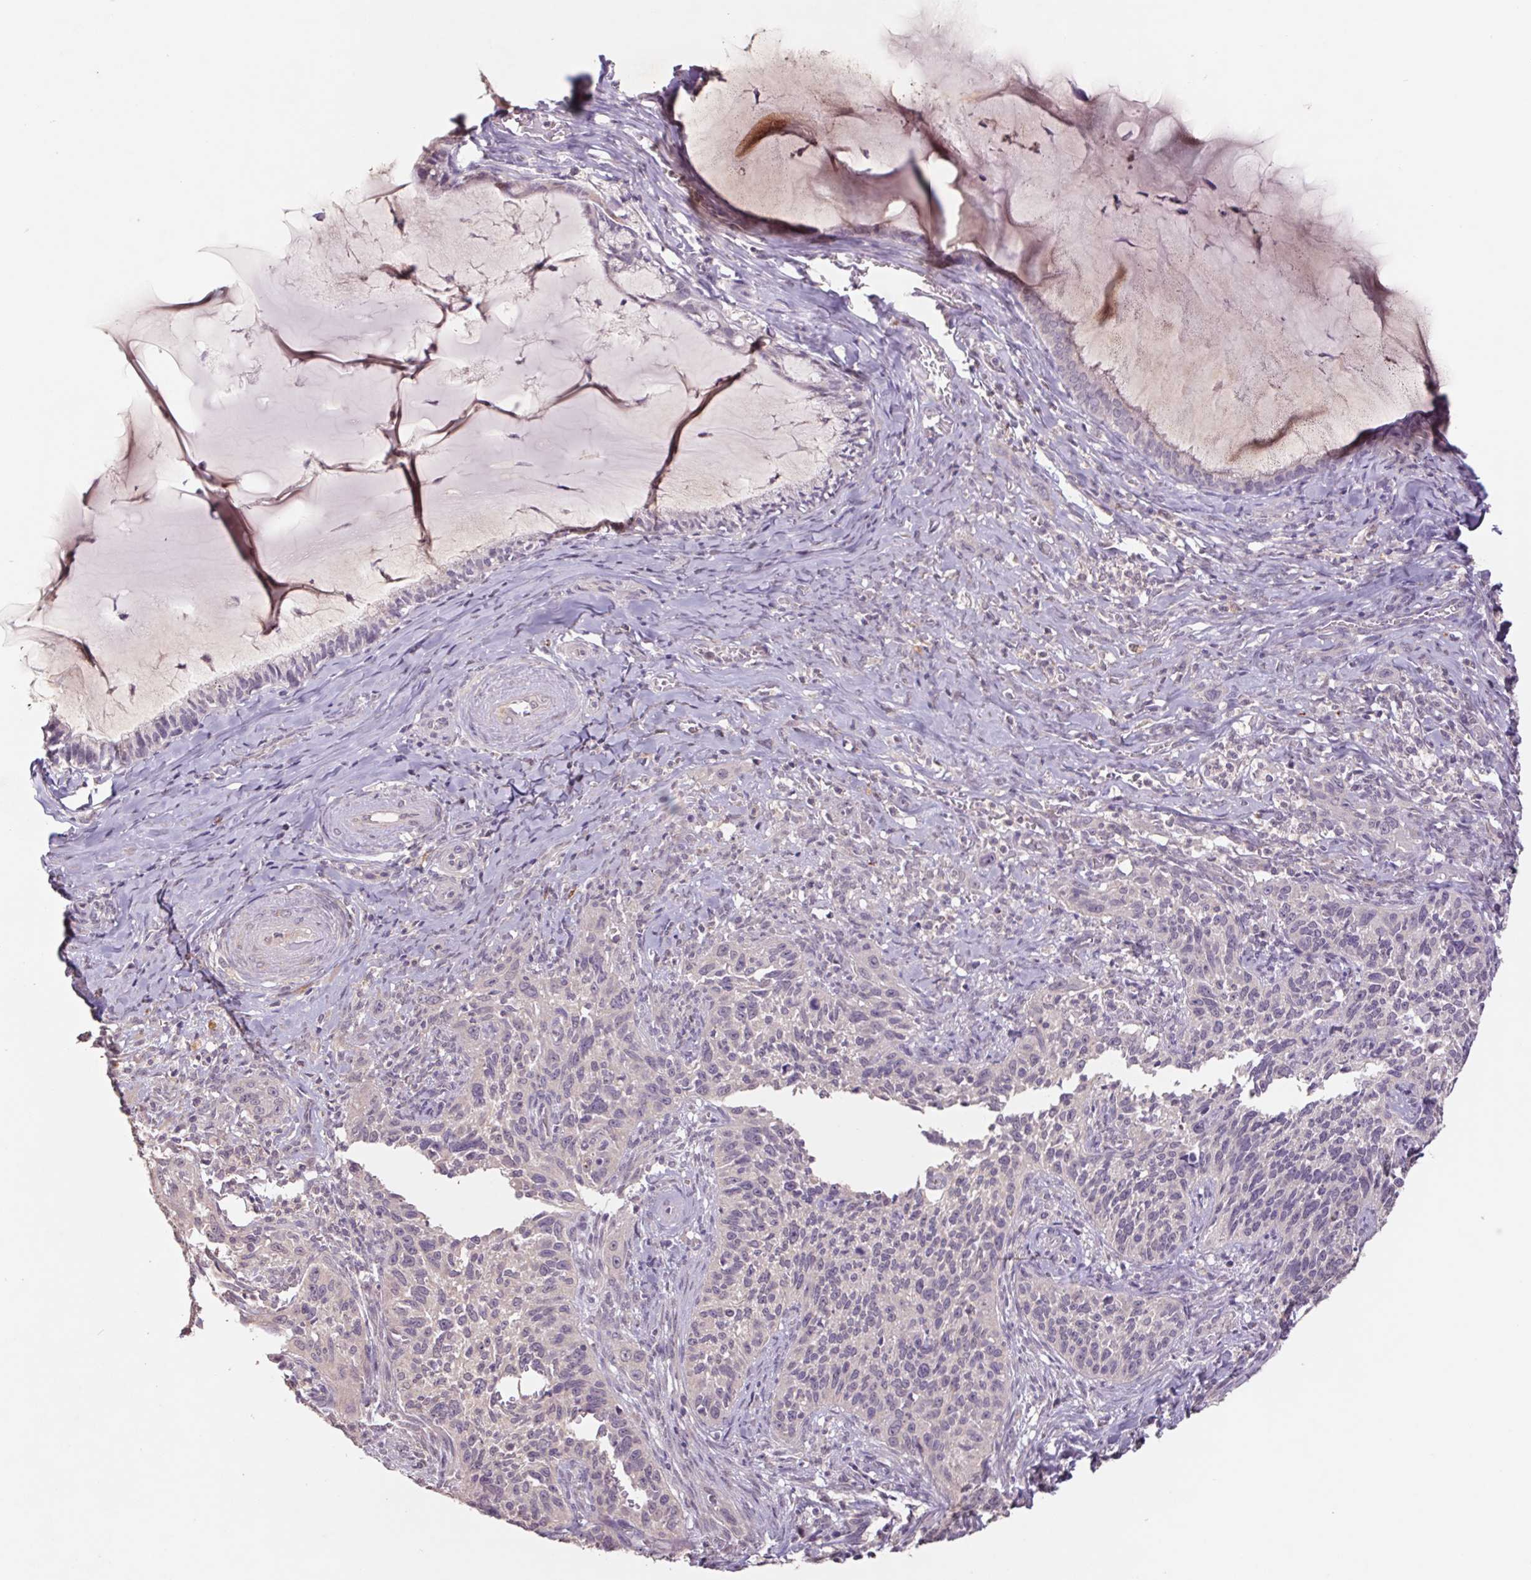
{"staining": {"intensity": "weak", "quantity": "<25%", "location": "cytoplasmic/membranous"}, "tissue": "cervical cancer", "cell_type": "Tumor cells", "image_type": "cancer", "snomed": [{"axis": "morphology", "description": "Squamous cell carcinoma, NOS"}, {"axis": "topography", "description": "Cervix"}], "caption": "Tumor cells show no significant positivity in squamous cell carcinoma (cervical).", "gene": "GRM2", "patient": {"sex": "female", "age": 51}}